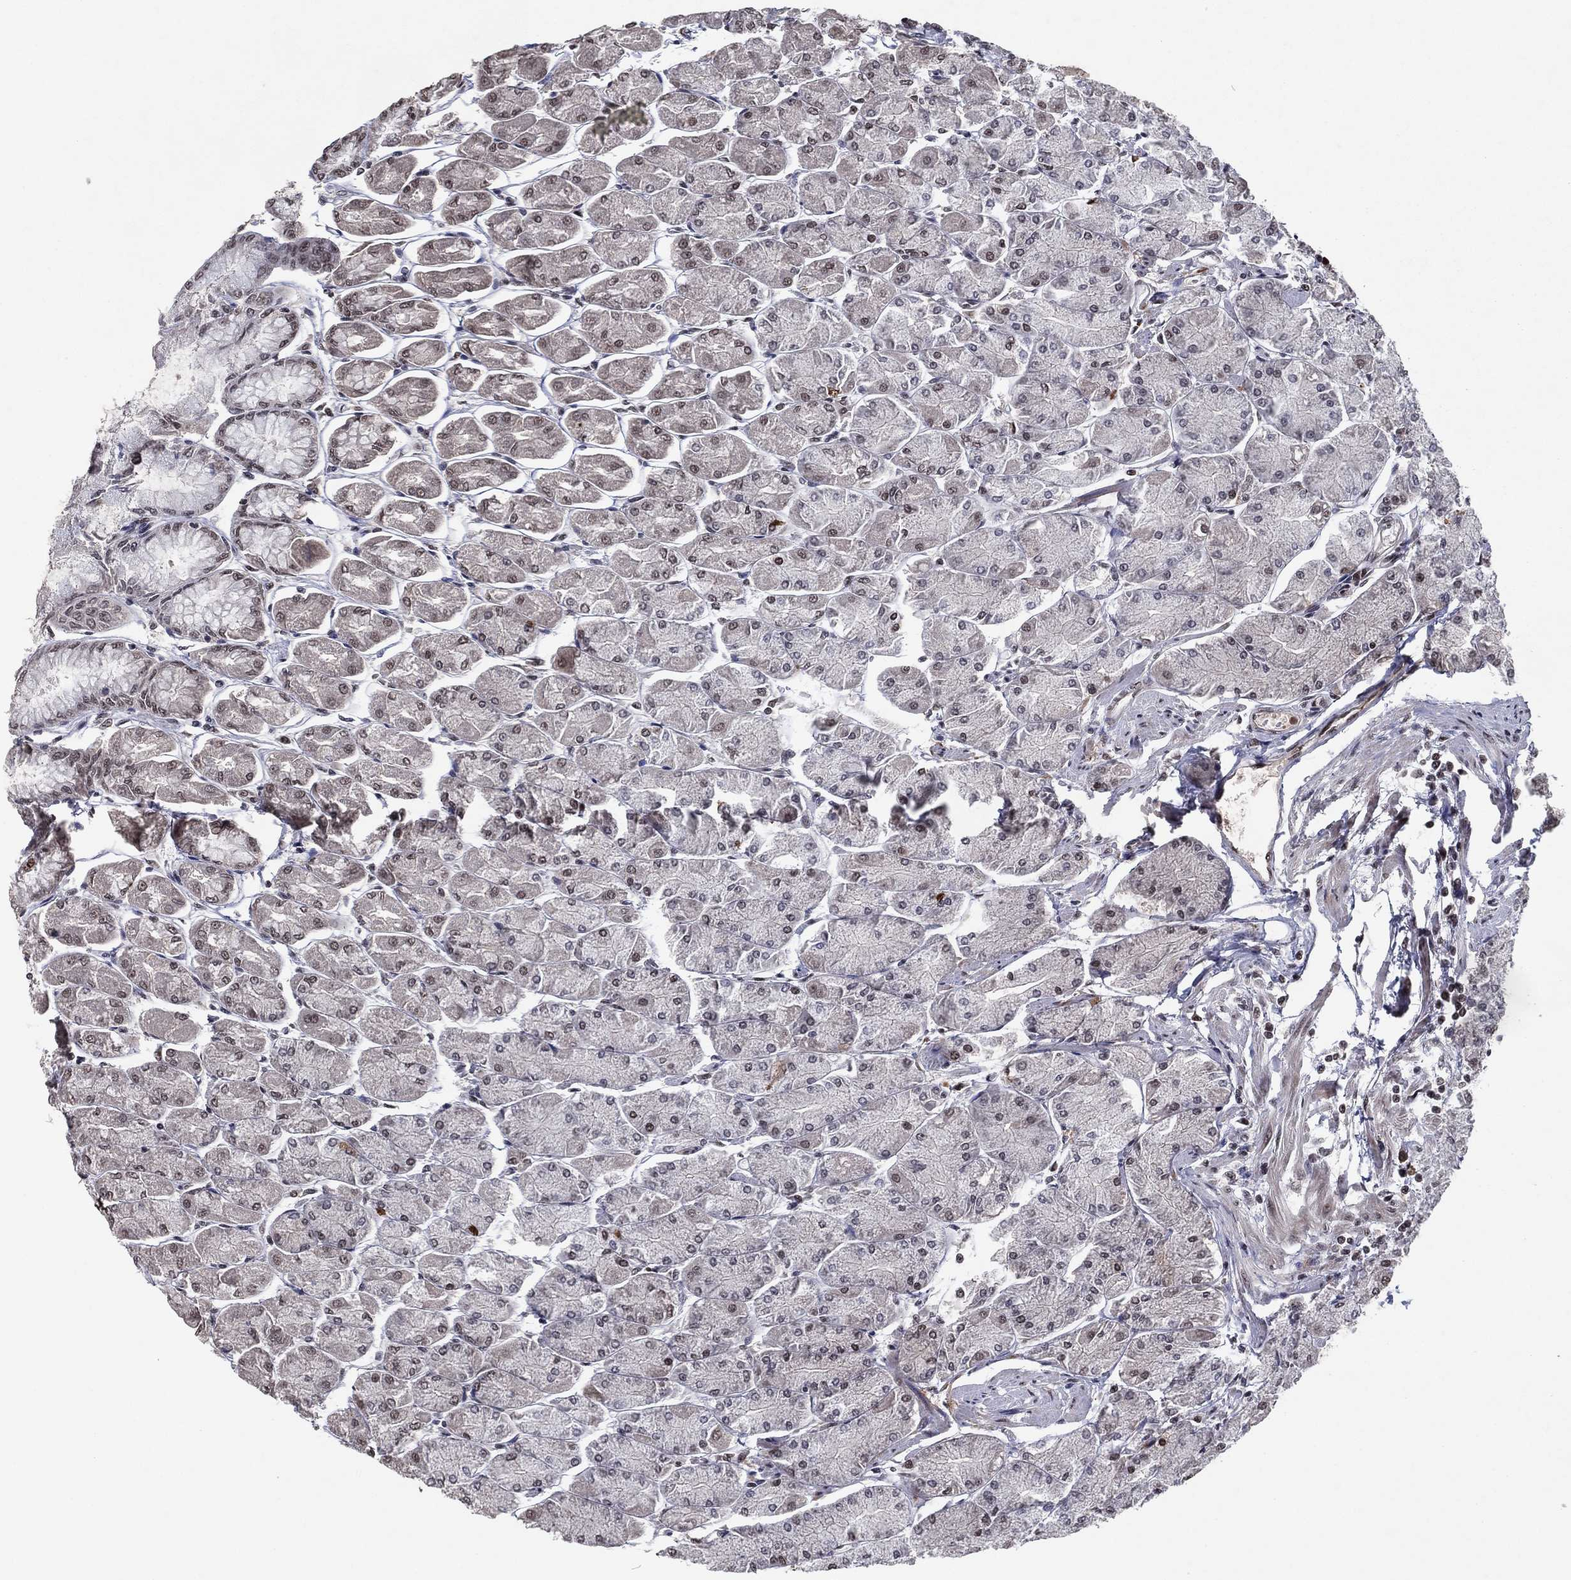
{"staining": {"intensity": "strong", "quantity": "25%-75%", "location": "cytoplasmic/membranous,nuclear"}, "tissue": "stomach", "cell_type": "Glandular cells", "image_type": "normal", "snomed": [{"axis": "morphology", "description": "Normal tissue, NOS"}, {"axis": "topography", "description": "Stomach, upper"}], "caption": "This is an image of IHC staining of unremarkable stomach, which shows strong positivity in the cytoplasmic/membranous,nuclear of glandular cells.", "gene": "ZBTB42", "patient": {"sex": "male", "age": 60}}